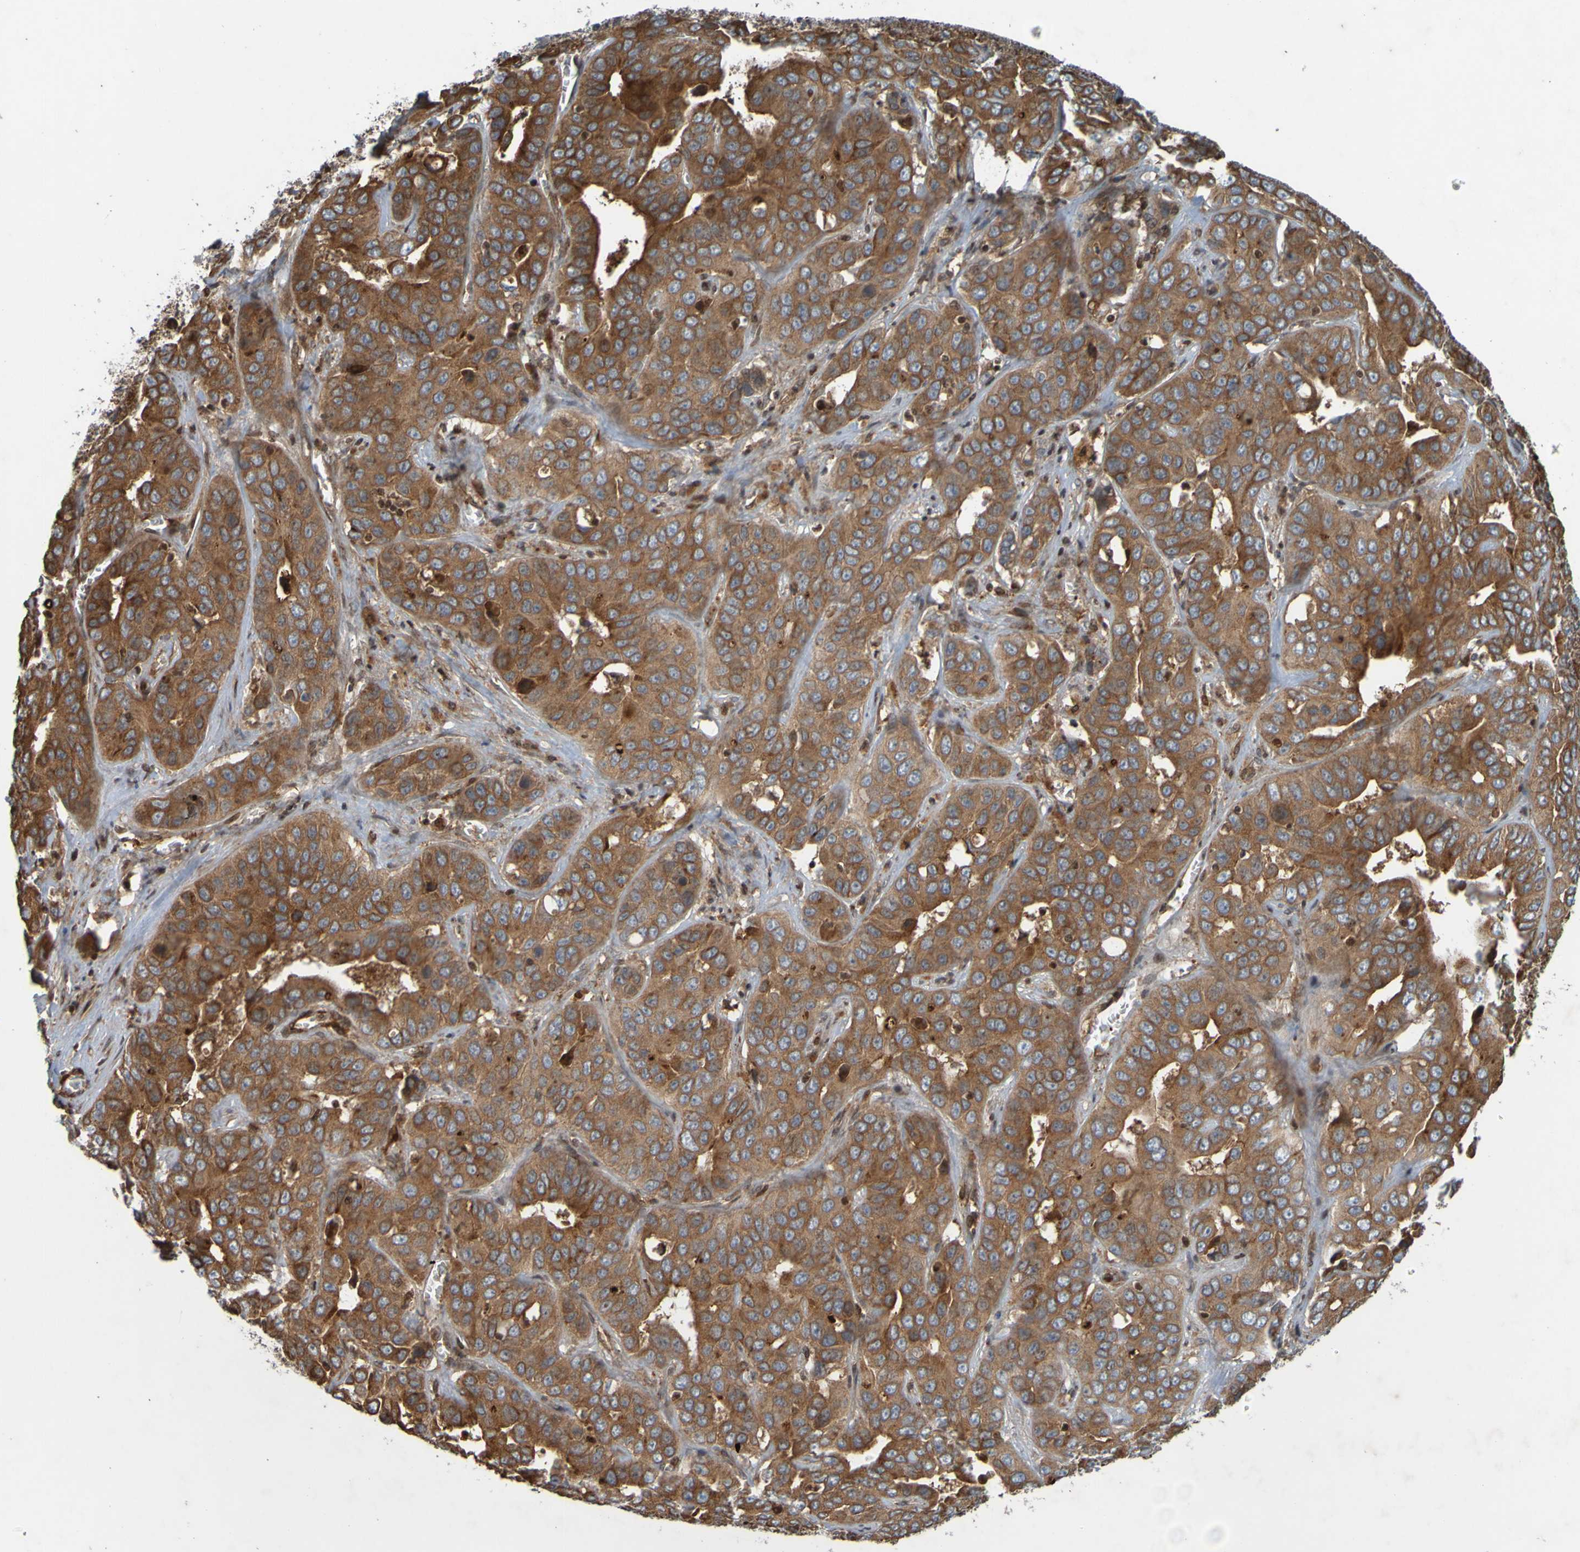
{"staining": {"intensity": "moderate", "quantity": ">75%", "location": "cytoplasmic/membranous"}, "tissue": "liver cancer", "cell_type": "Tumor cells", "image_type": "cancer", "snomed": [{"axis": "morphology", "description": "Cholangiocarcinoma"}, {"axis": "topography", "description": "Liver"}], "caption": "Protein positivity by immunohistochemistry (IHC) shows moderate cytoplasmic/membranous expression in approximately >75% of tumor cells in cholangiocarcinoma (liver).", "gene": "GUCY1A1", "patient": {"sex": "female", "age": 52}}